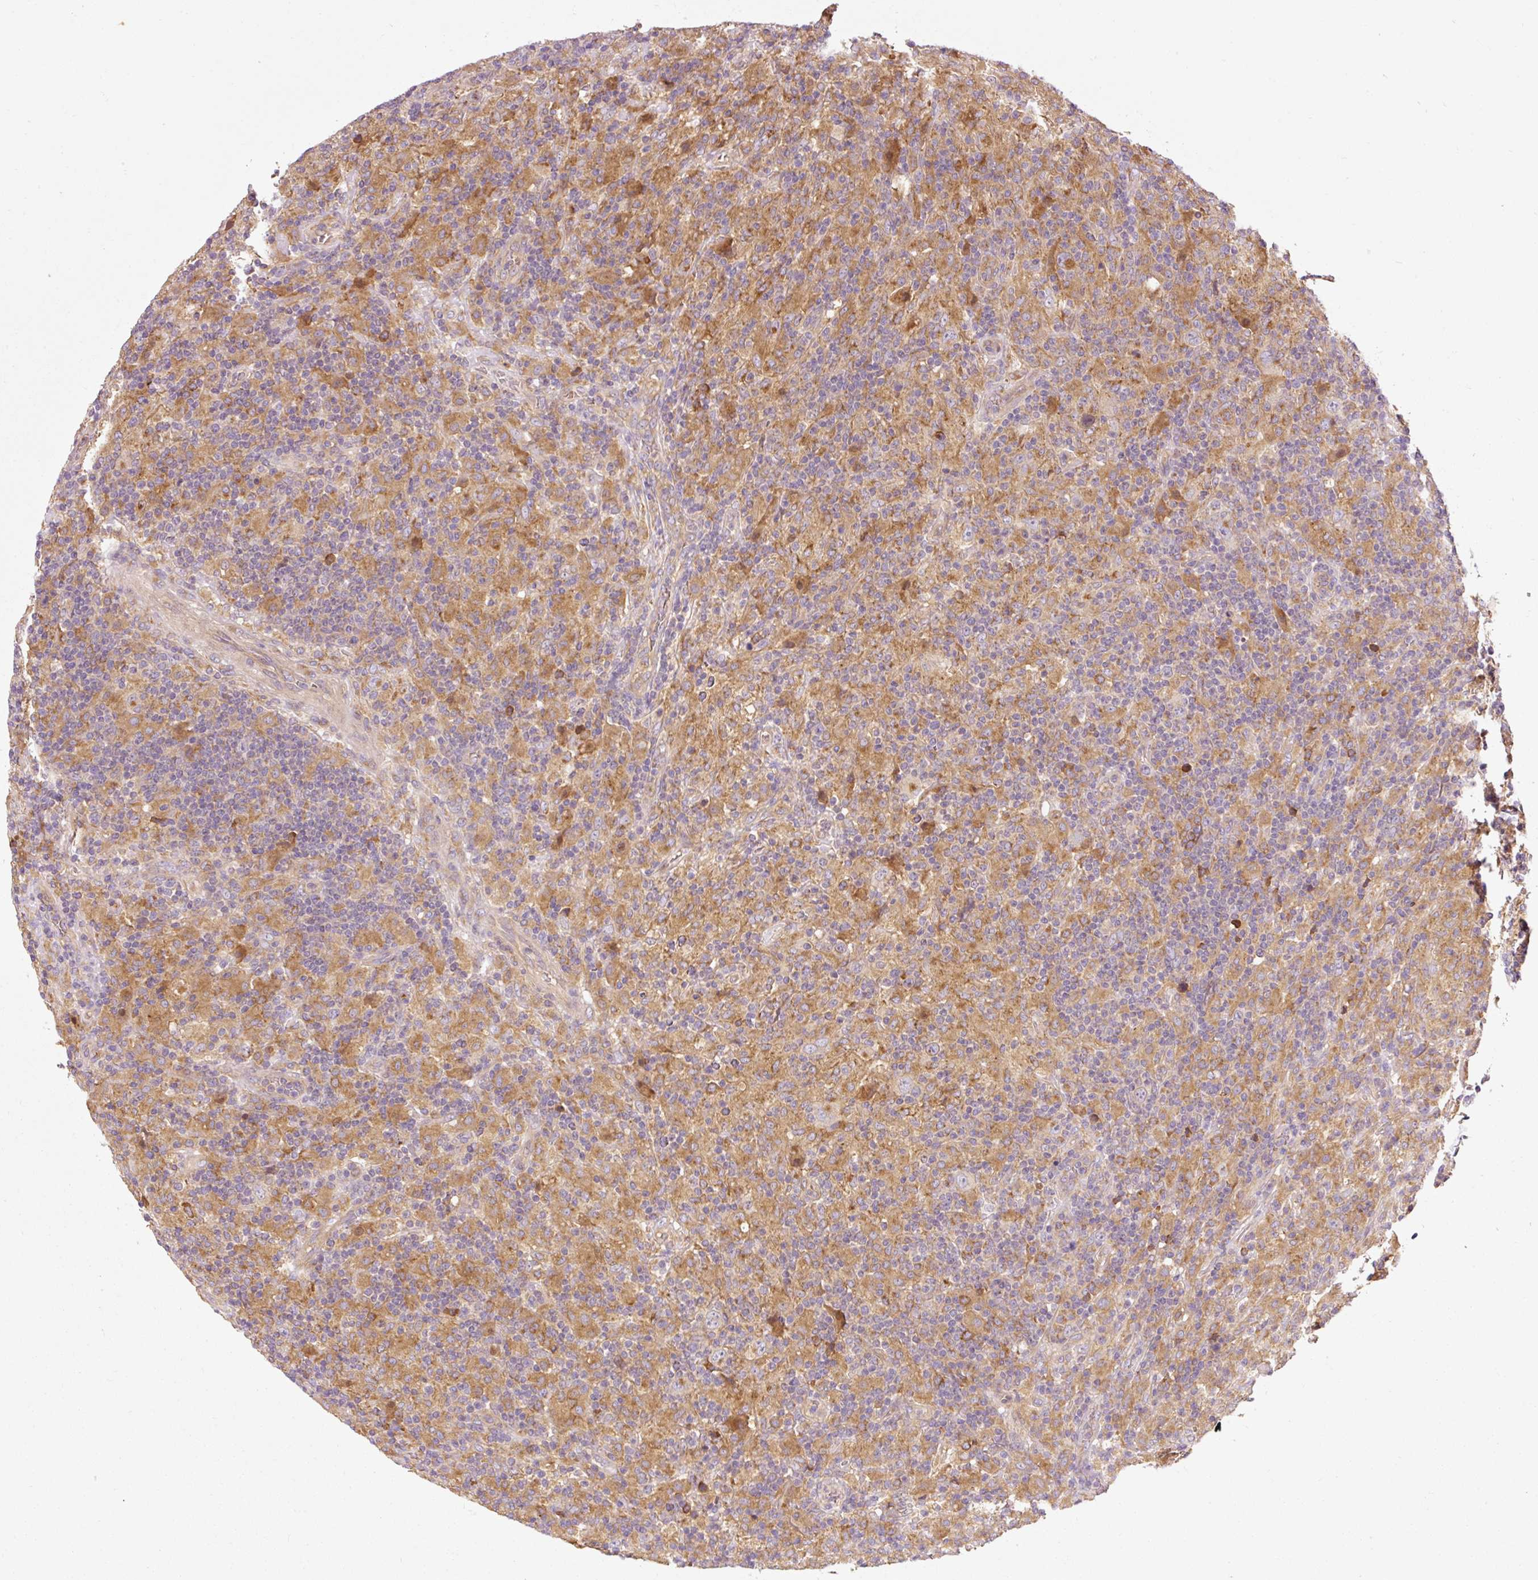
{"staining": {"intensity": "moderate", "quantity": "<25%", "location": "cytoplasmic/membranous"}, "tissue": "lymphoma", "cell_type": "Tumor cells", "image_type": "cancer", "snomed": [{"axis": "morphology", "description": "Hodgkin's disease, NOS"}, {"axis": "topography", "description": "Lymph node"}], "caption": "Protein analysis of Hodgkin's disease tissue demonstrates moderate cytoplasmic/membranous expression in about <25% of tumor cells.", "gene": "NAPA", "patient": {"sex": "male", "age": 70}}